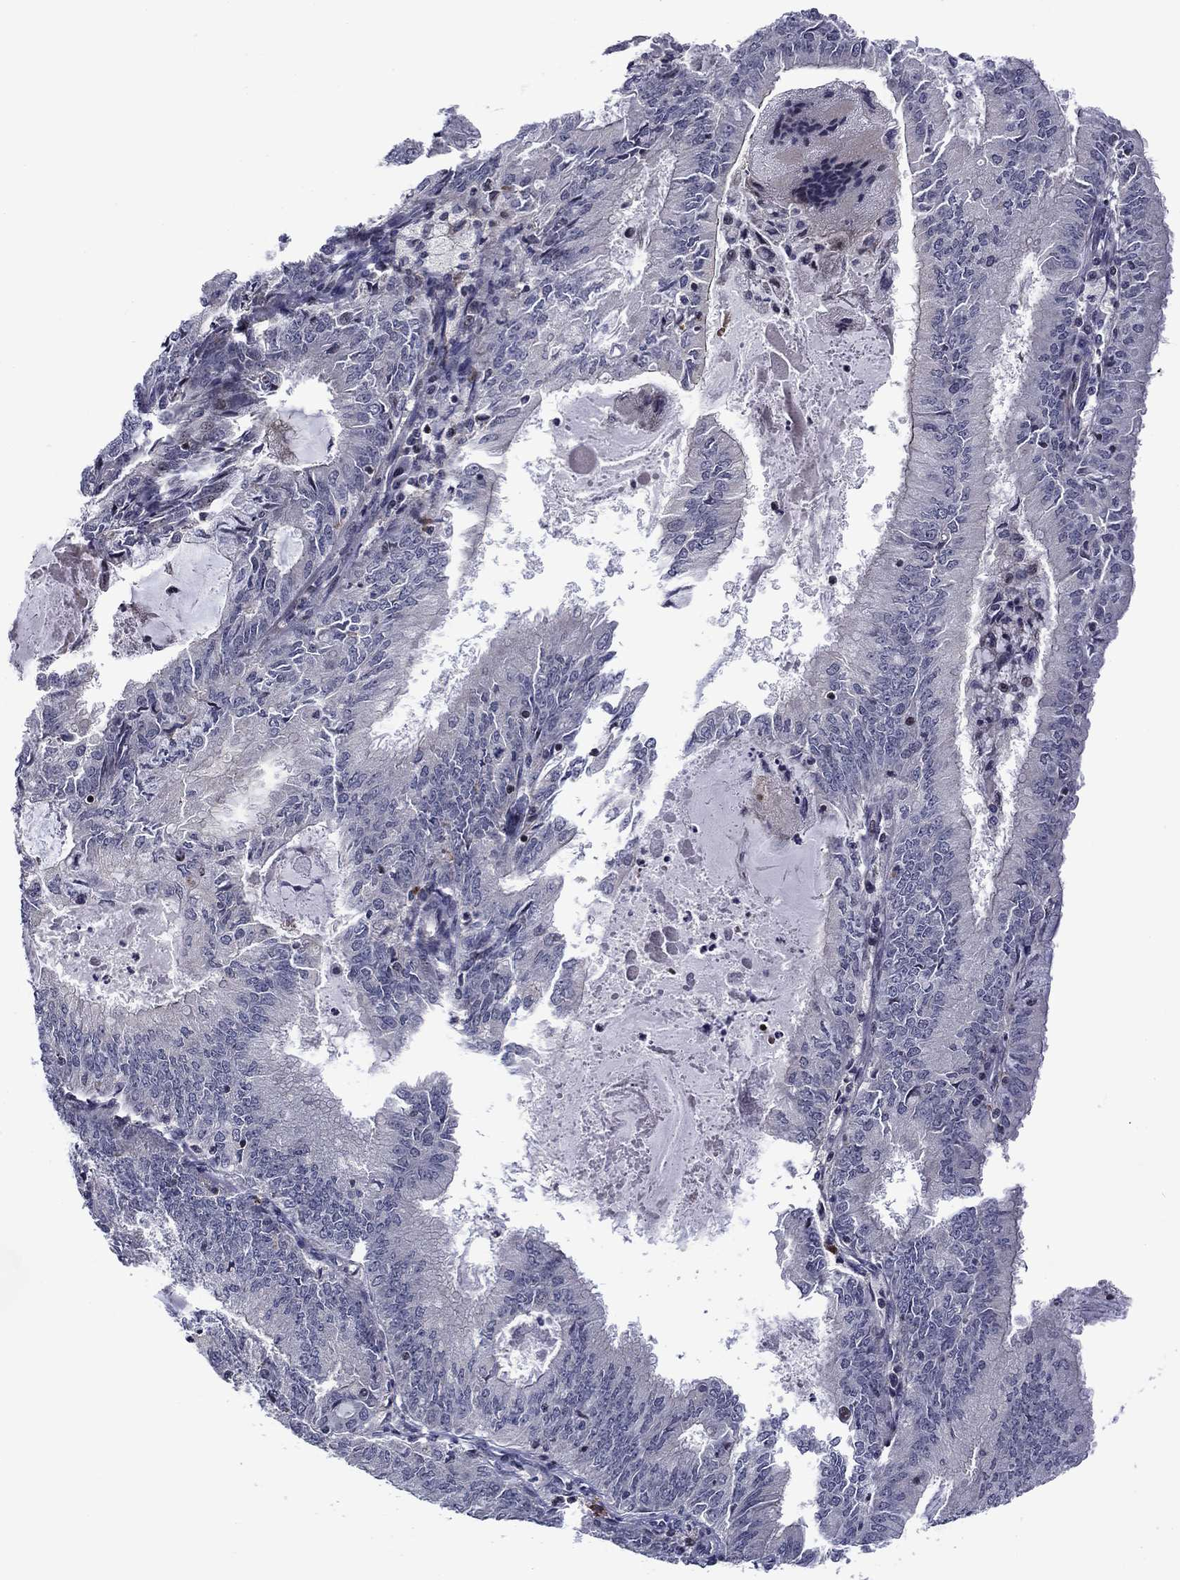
{"staining": {"intensity": "negative", "quantity": "none", "location": "none"}, "tissue": "endometrial cancer", "cell_type": "Tumor cells", "image_type": "cancer", "snomed": [{"axis": "morphology", "description": "Adenocarcinoma, NOS"}, {"axis": "topography", "description": "Endometrium"}], "caption": "A high-resolution photomicrograph shows immunohistochemistry (IHC) staining of endometrial adenocarcinoma, which displays no significant positivity in tumor cells. (DAB IHC visualized using brightfield microscopy, high magnification).", "gene": "B3GAT1", "patient": {"sex": "female", "age": 57}}